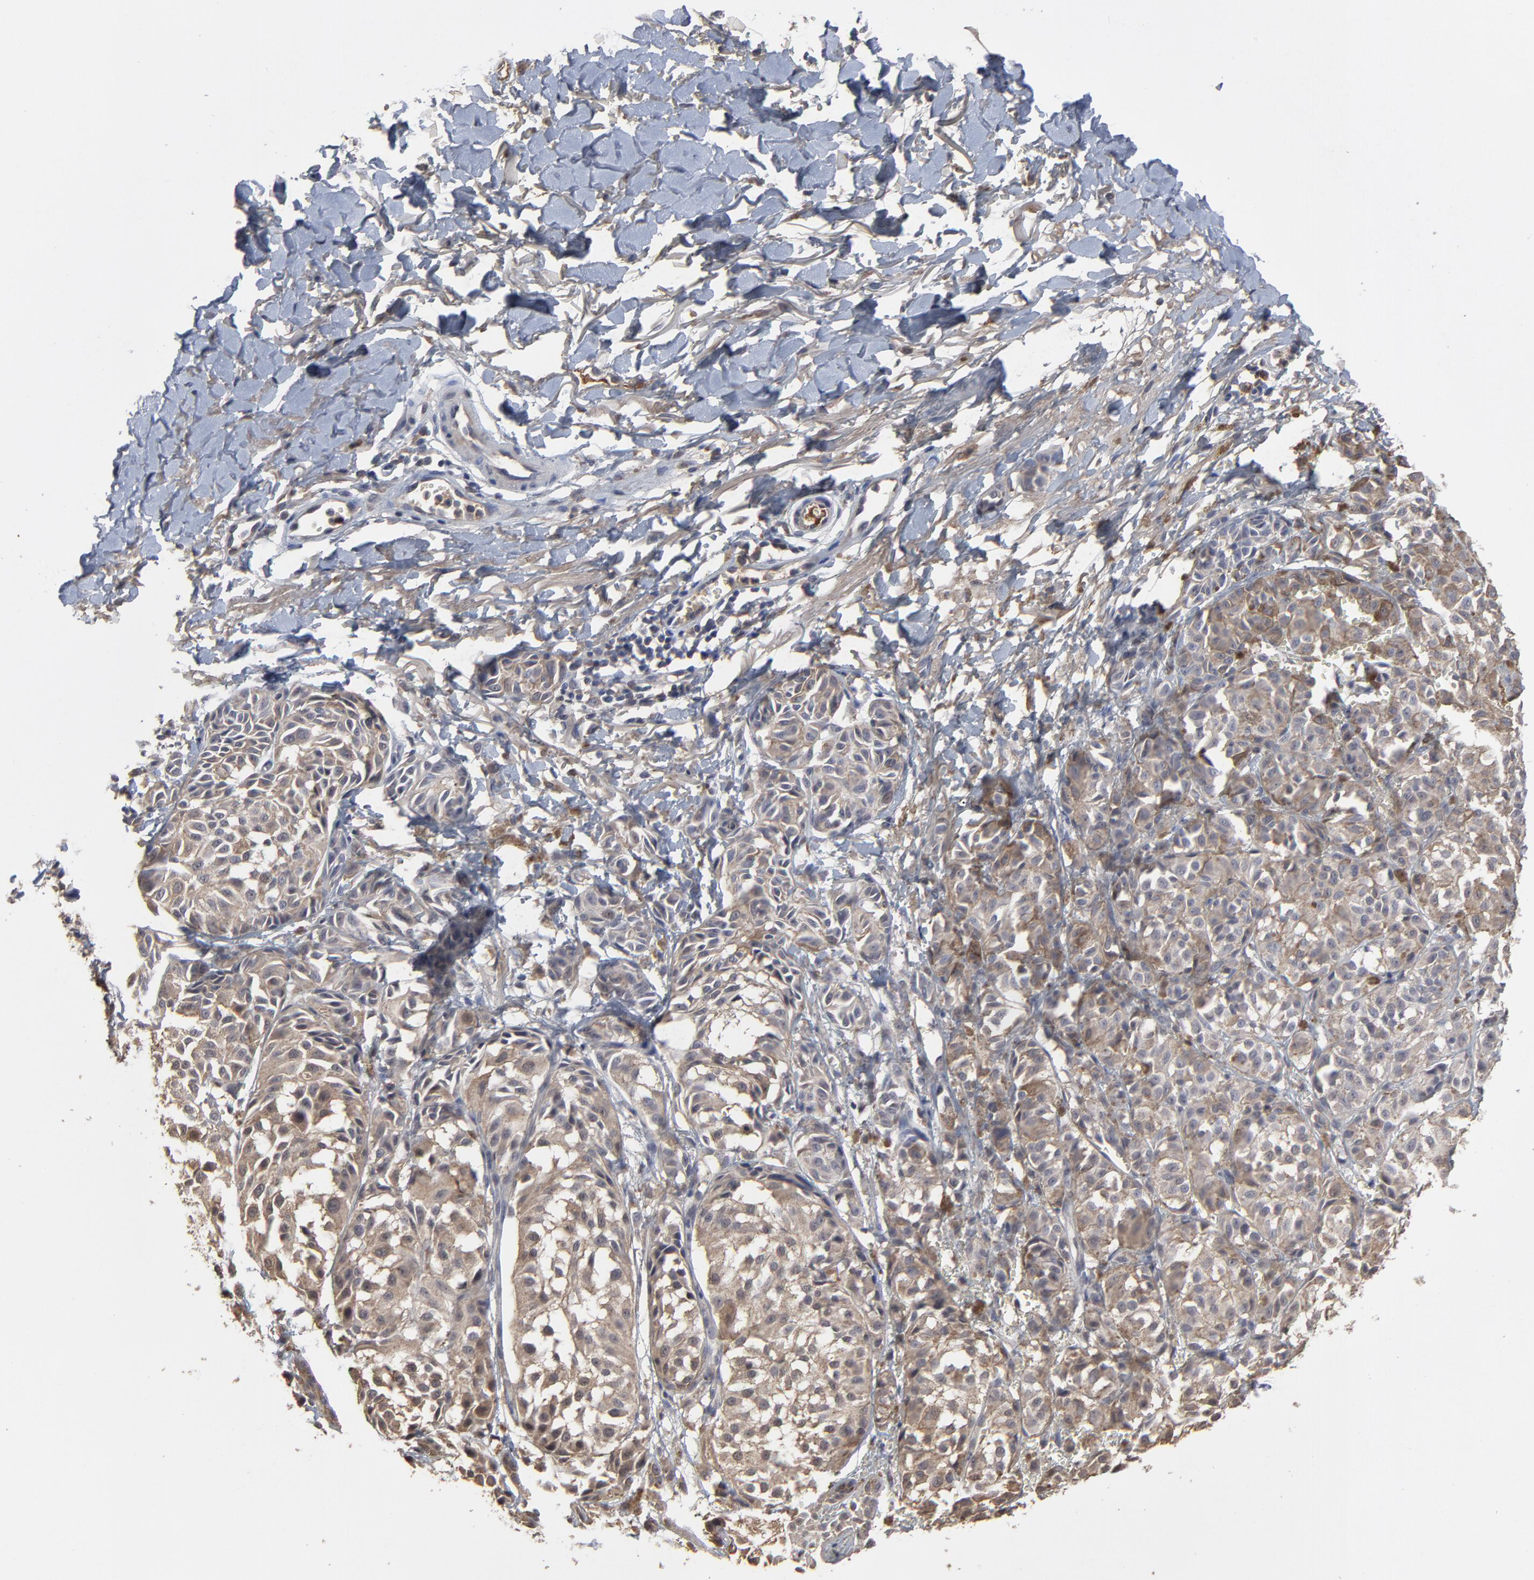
{"staining": {"intensity": "weak", "quantity": ">75%", "location": "nuclear"}, "tissue": "melanoma", "cell_type": "Tumor cells", "image_type": "cancer", "snomed": [{"axis": "morphology", "description": "Malignant melanoma, NOS"}, {"axis": "topography", "description": "Skin"}], "caption": "This image exhibits immunohistochemistry (IHC) staining of malignant melanoma, with low weak nuclear staining in approximately >75% of tumor cells.", "gene": "VPREB3", "patient": {"sex": "male", "age": 76}}